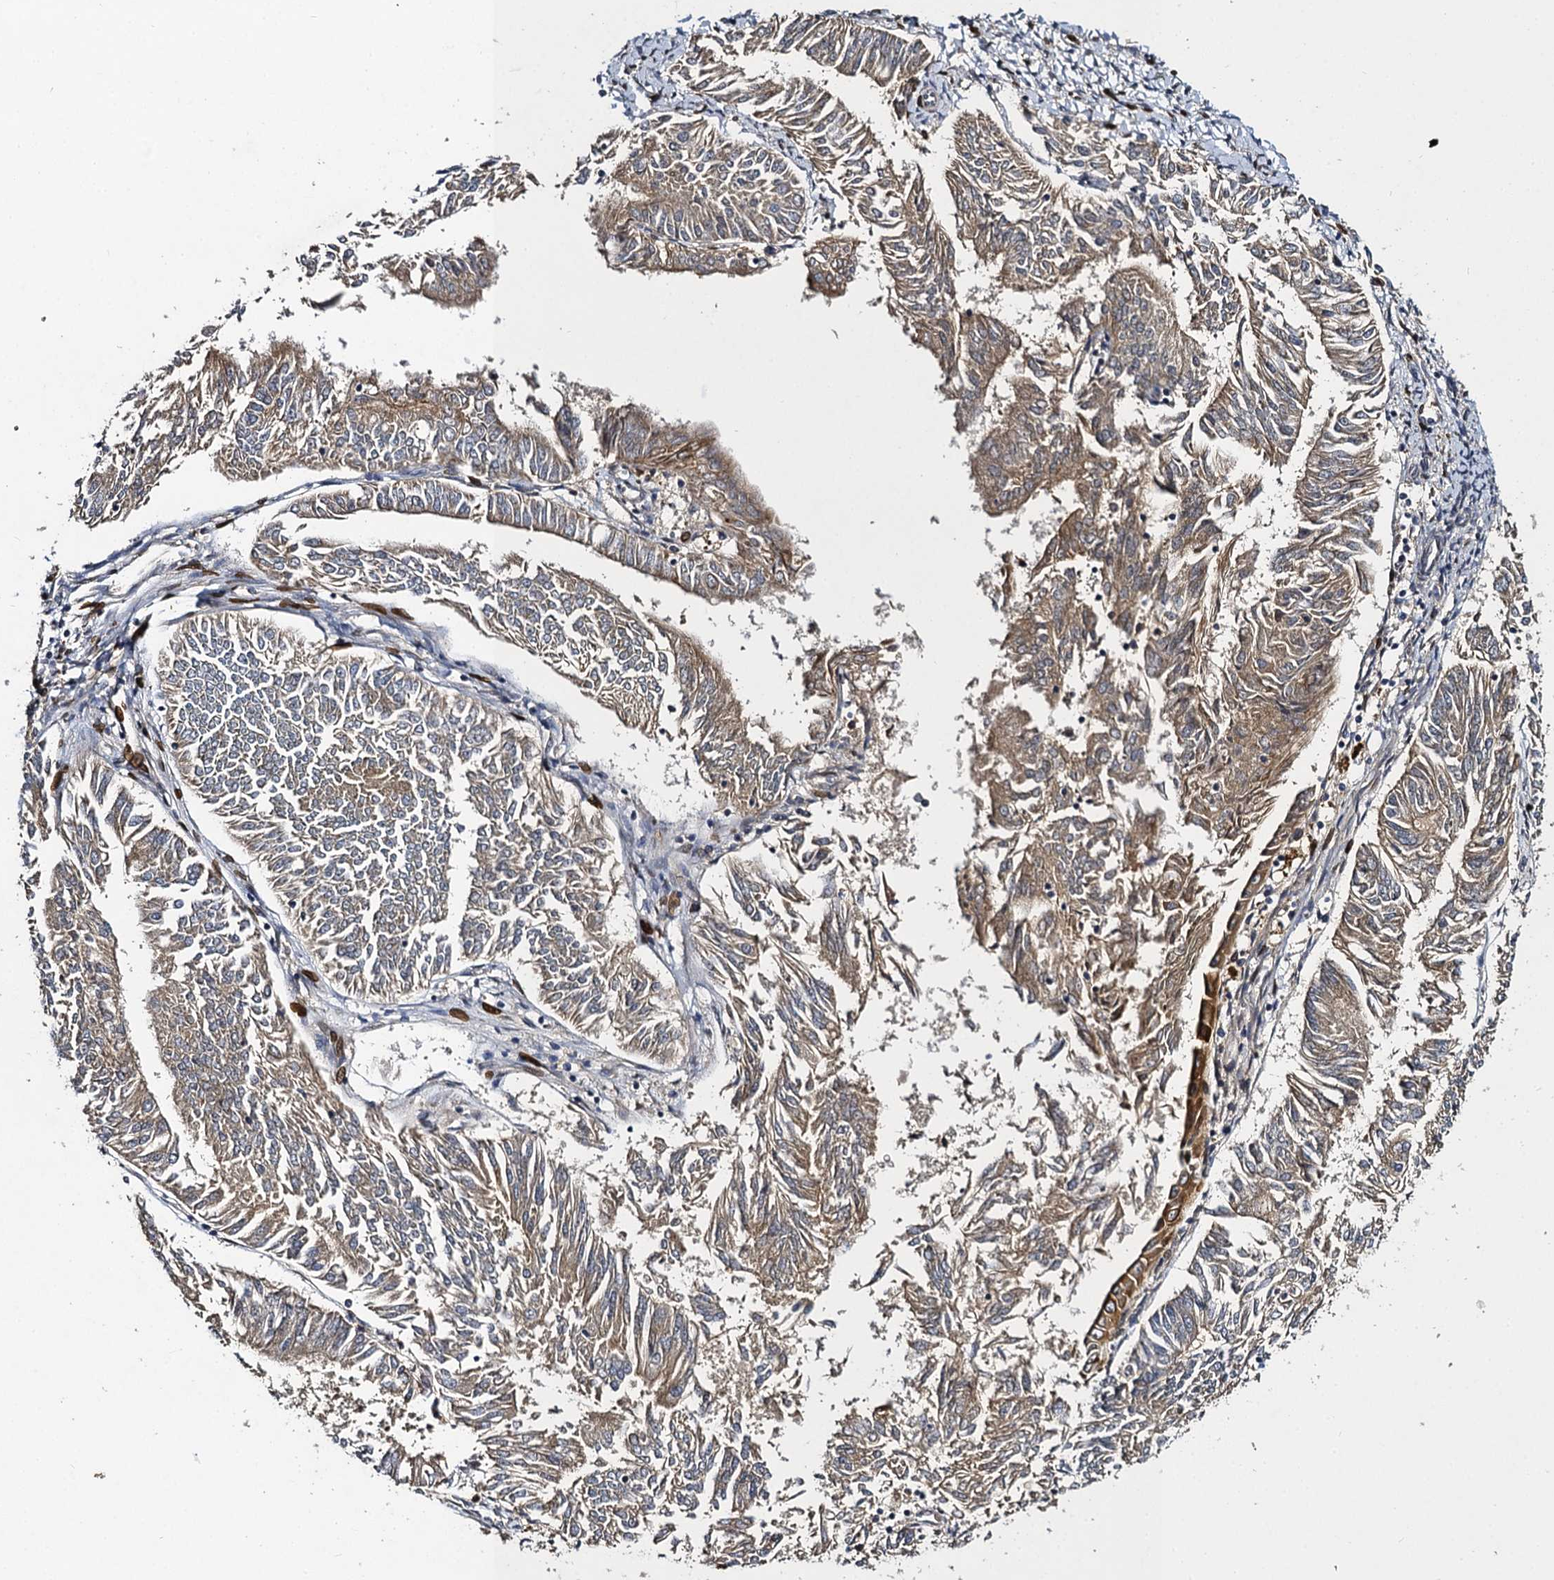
{"staining": {"intensity": "weak", "quantity": ">75%", "location": "cytoplasmic/membranous"}, "tissue": "endometrial cancer", "cell_type": "Tumor cells", "image_type": "cancer", "snomed": [{"axis": "morphology", "description": "Adenocarcinoma, NOS"}, {"axis": "topography", "description": "Endometrium"}], "caption": "Tumor cells display low levels of weak cytoplasmic/membranous positivity in about >75% of cells in endometrial adenocarcinoma.", "gene": "SLC11A2", "patient": {"sex": "female", "age": 58}}